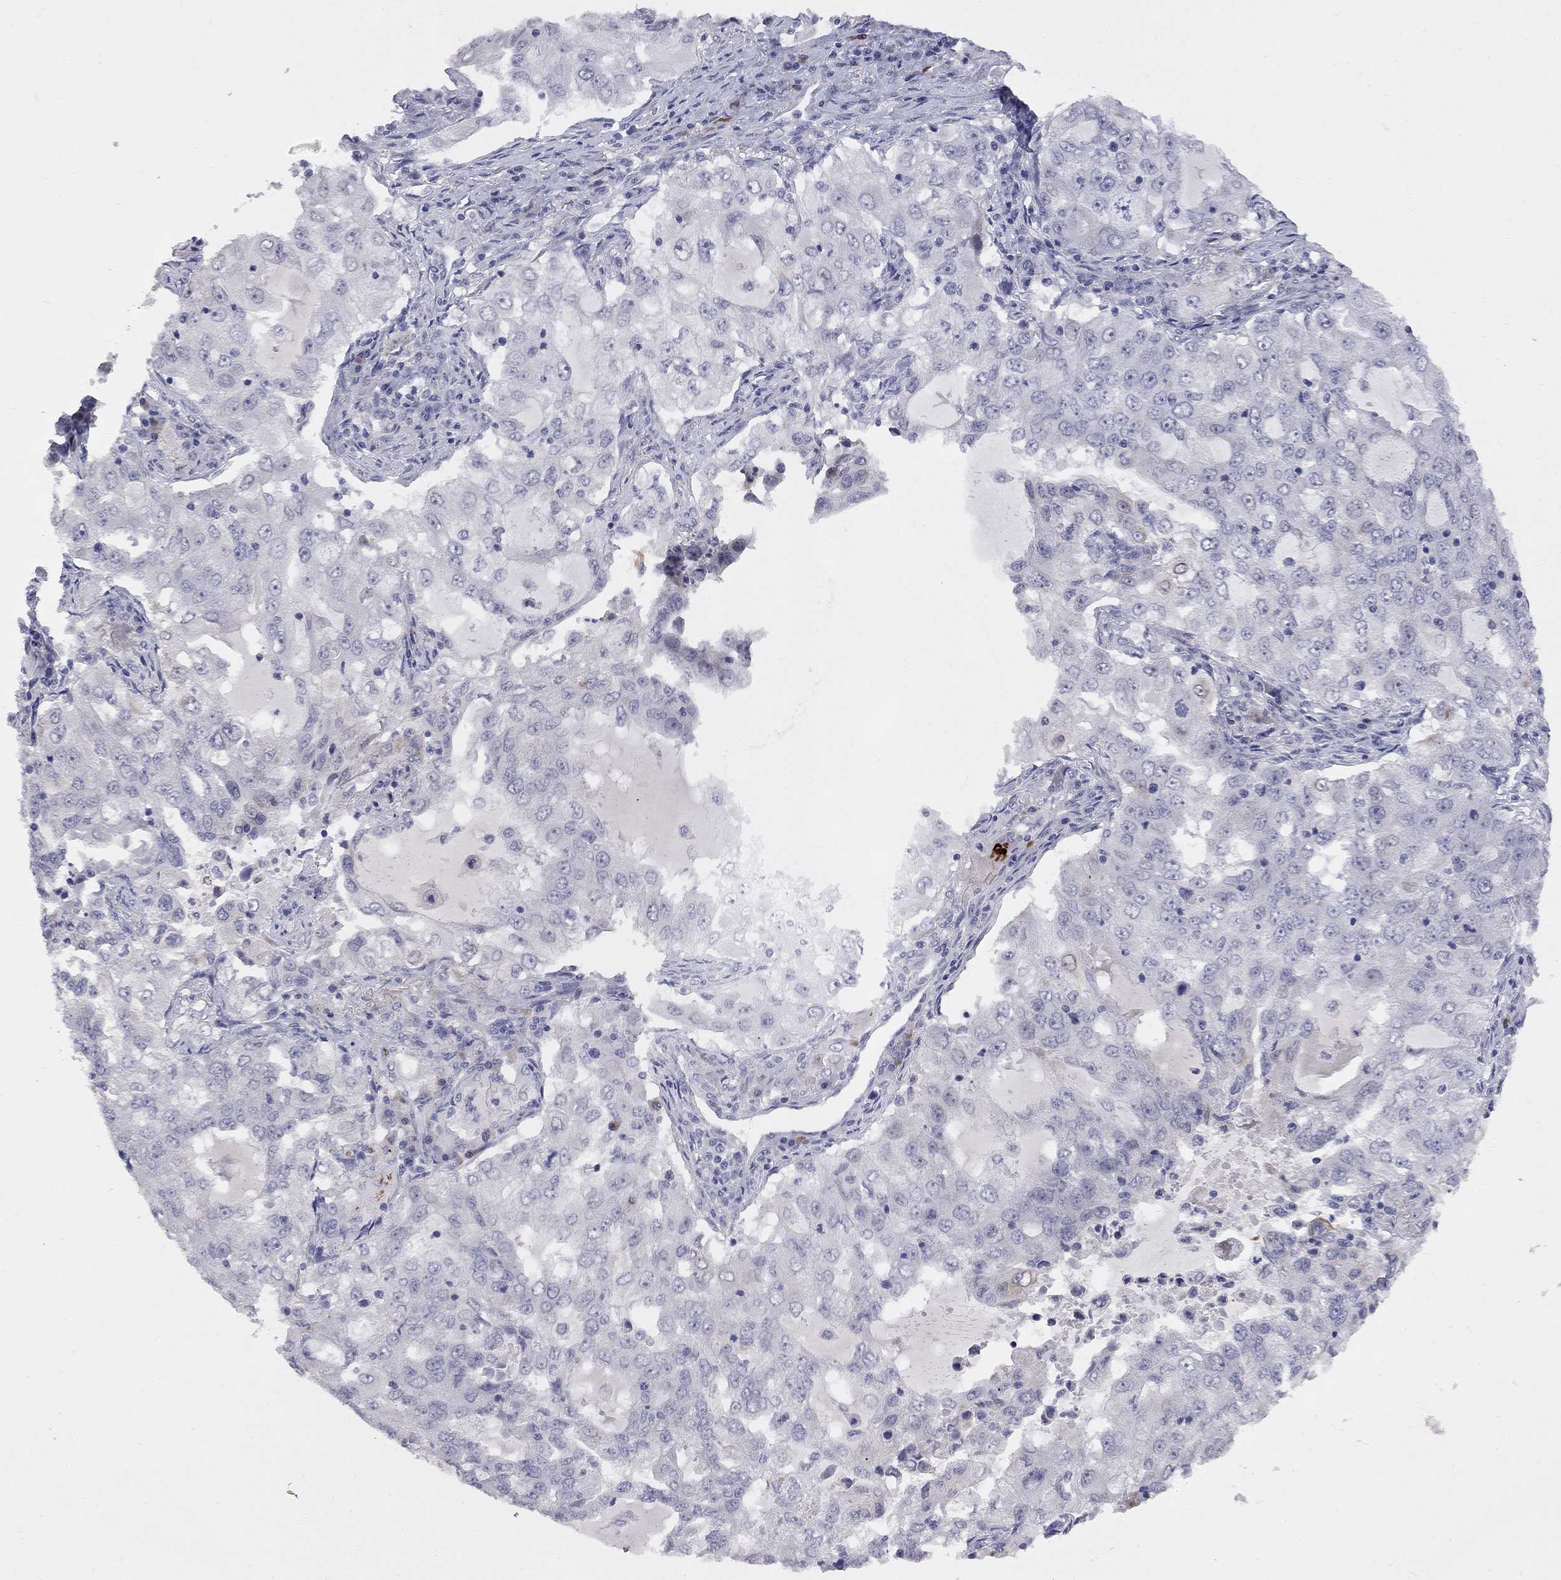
{"staining": {"intensity": "negative", "quantity": "none", "location": "none"}, "tissue": "lung cancer", "cell_type": "Tumor cells", "image_type": "cancer", "snomed": [{"axis": "morphology", "description": "Adenocarcinoma, NOS"}, {"axis": "topography", "description": "Lung"}], "caption": "IHC histopathology image of neoplastic tissue: human lung cancer stained with DAB (3,3'-diaminobenzidine) reveals no significant protein positivity in tumor cells.", "gene": "DHX33", "patient": {"sex": "female", "age": 61}}